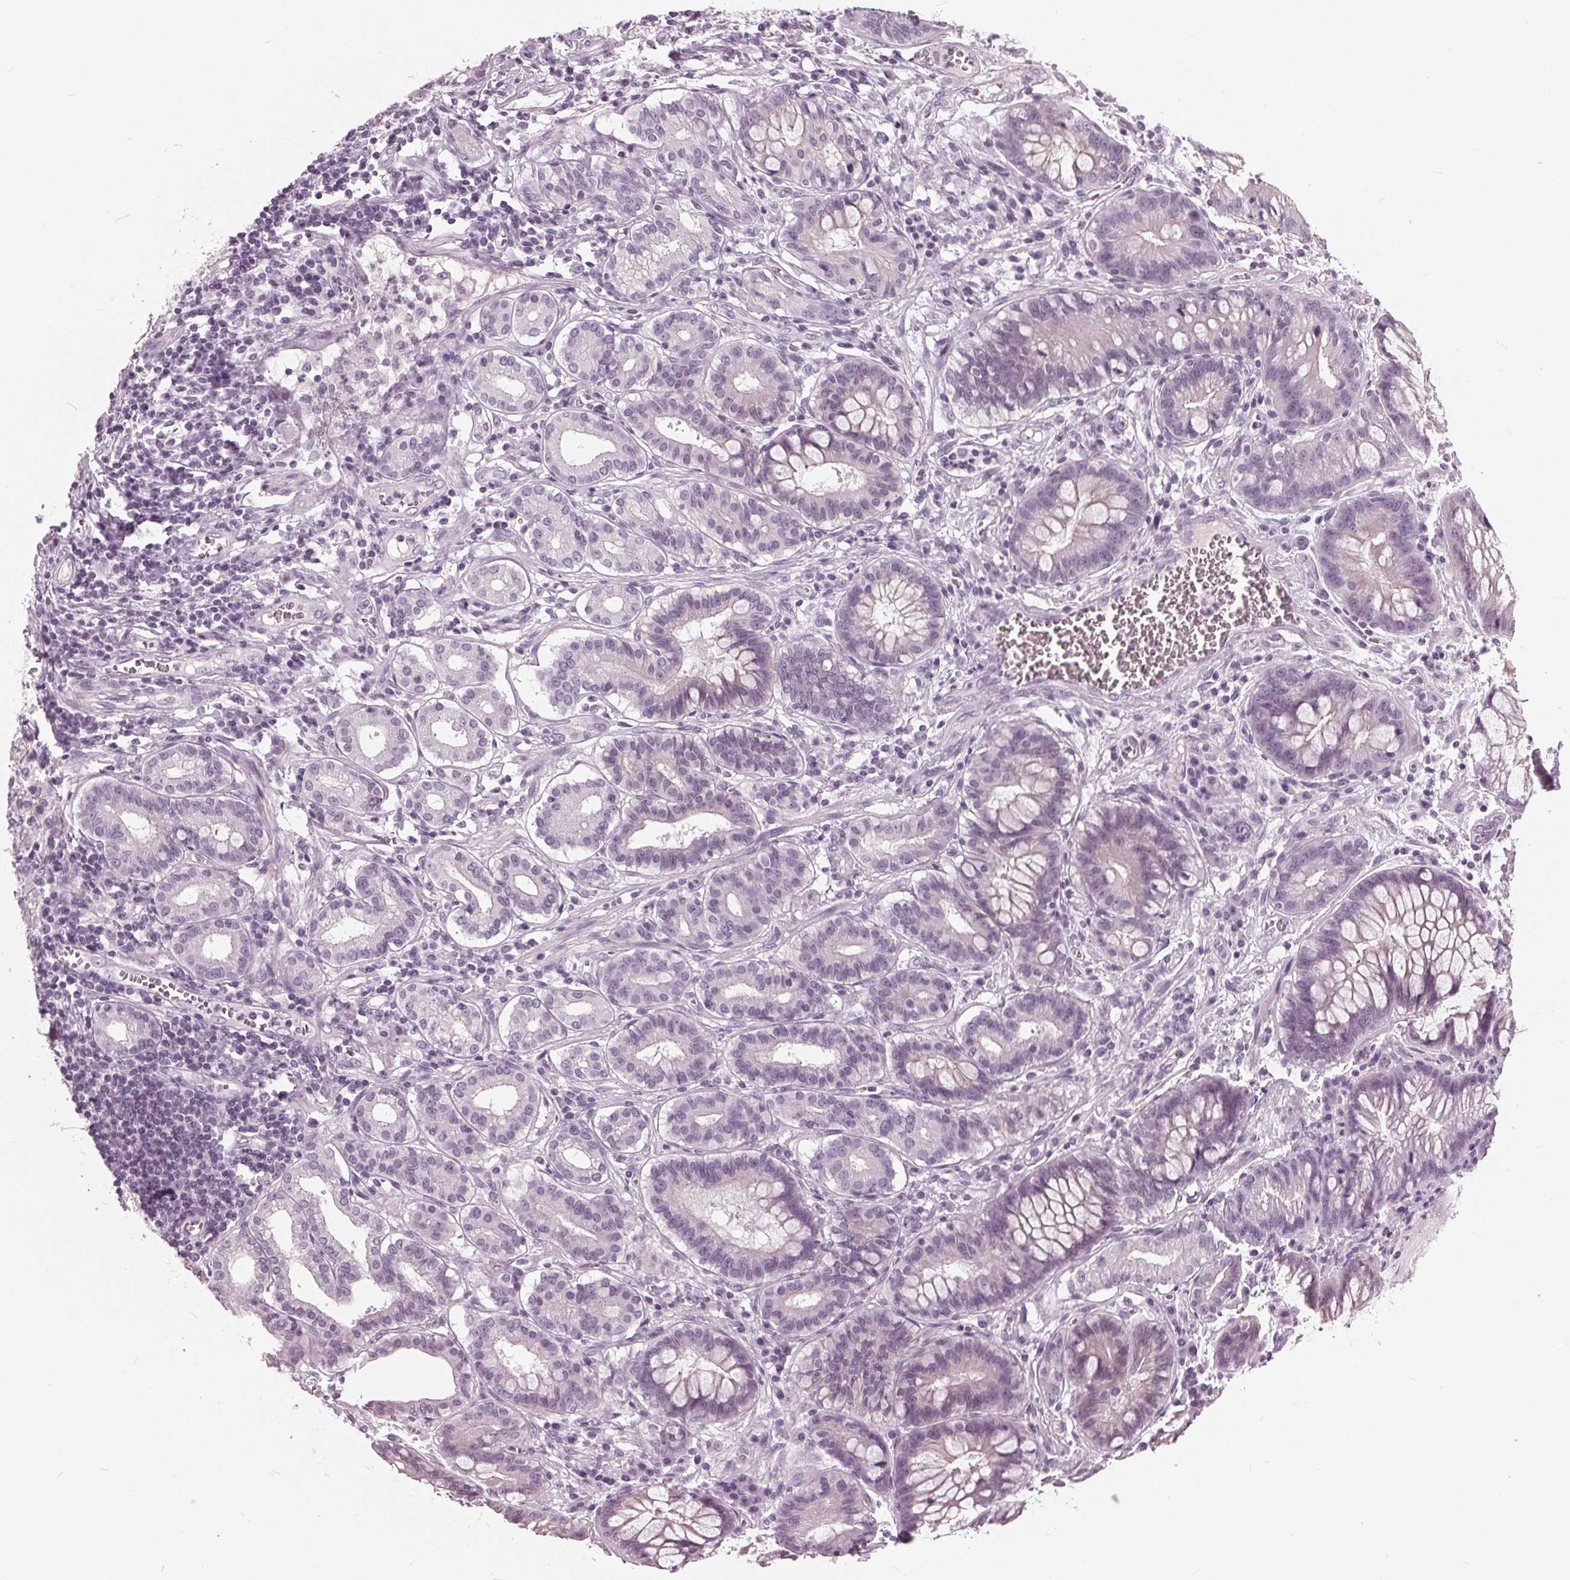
{"staining": {"intensity": "negative", "quantity": "none", "location": "none"}, "tissue": "stomach cancer", "cell_type": "Tumor cells", "image_type": "cancer", "snomed": [{"axis": "morphology", "description": "Normal tissue, NOS"}, {"axis": "morphology", "description": "Adenocarcinoma, NOS"}, {"axis": "topography", "description": "Esophagus"}, {"axis": "topography", "description": "Stomach, upper"}], "caption": "The micrograph demonstrates no staining of tumor cells in stomach adenocarcinoma.", "gene": "SLC9A4", "patient": {"sex": "male", "age": 74}}